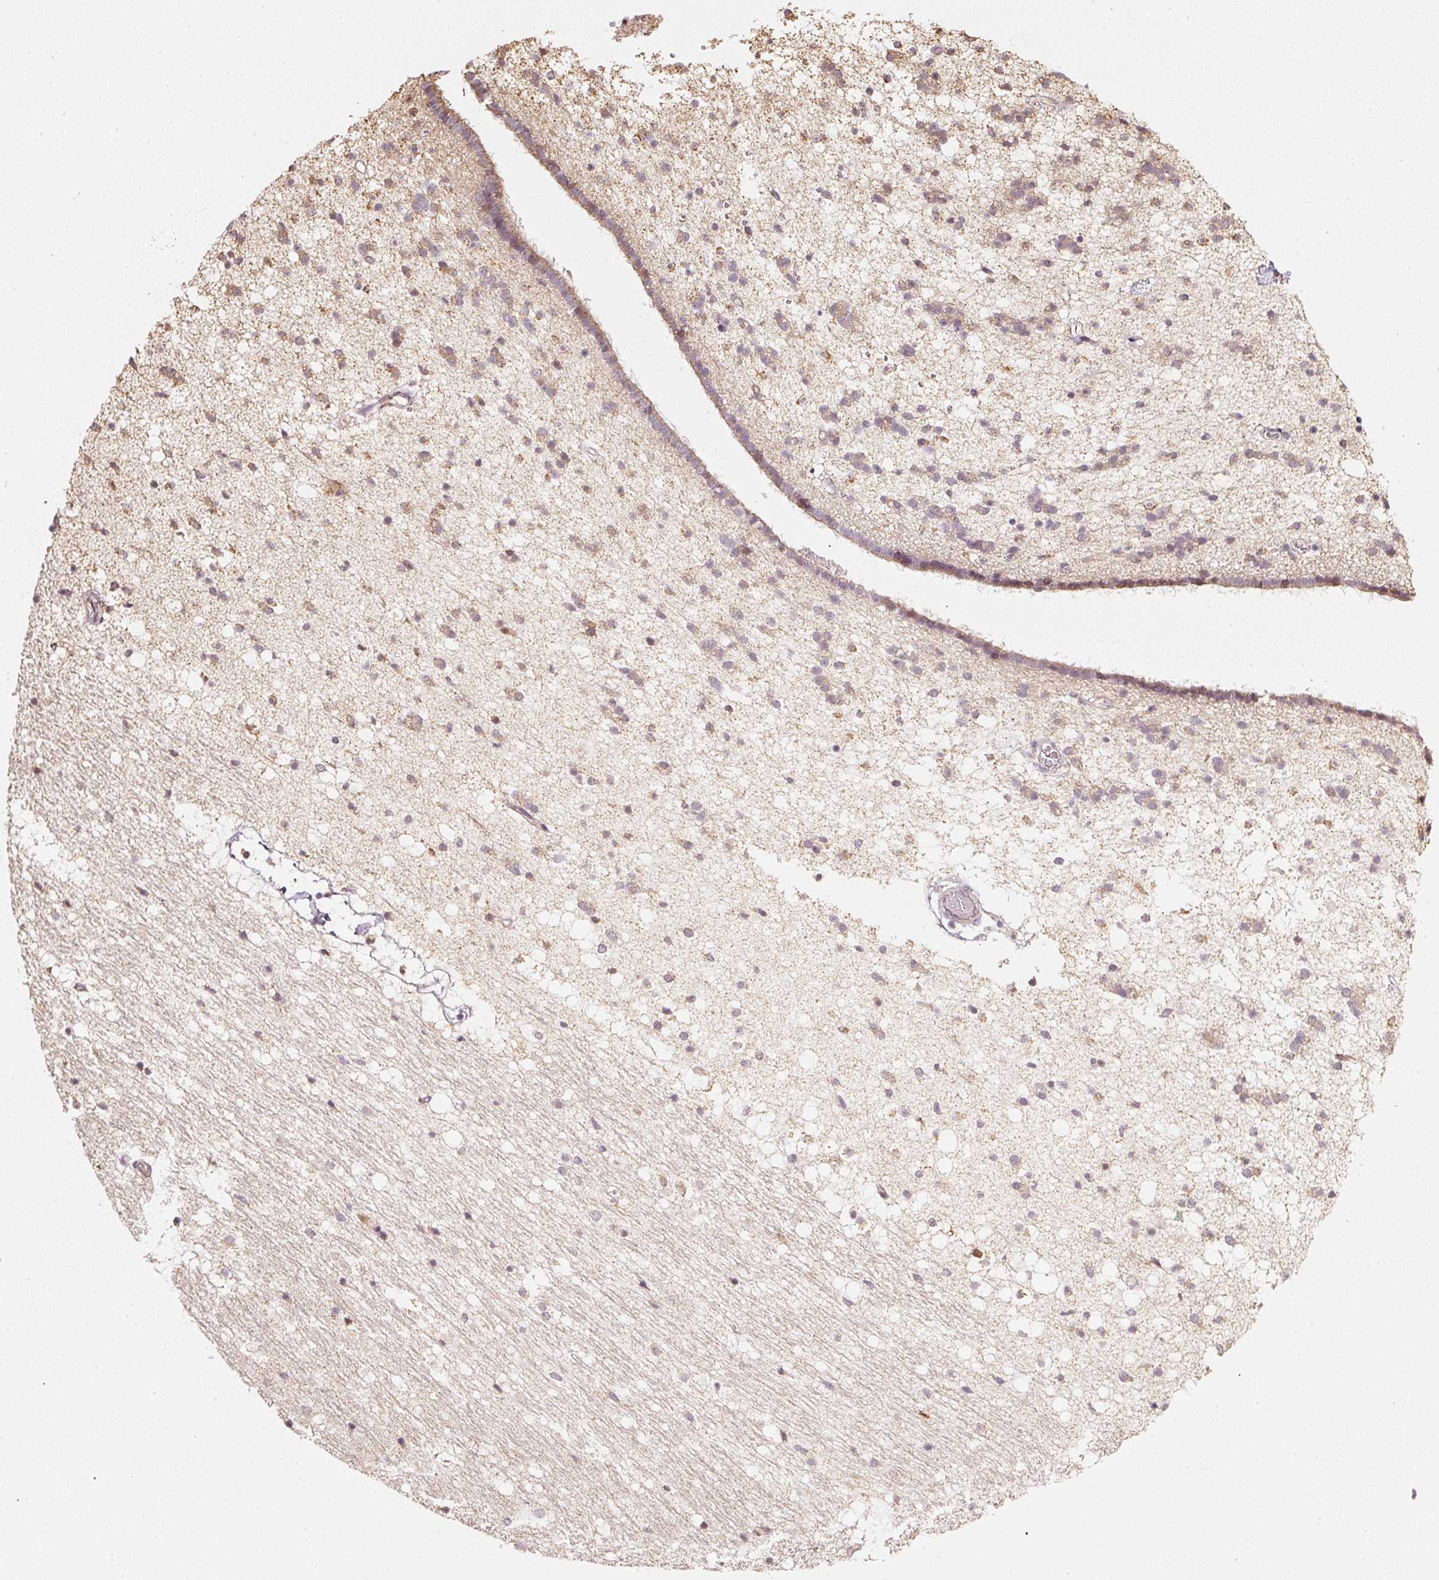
{"staining": {"intensity": "weak", "quantity": "25%-75%", "location": "cytoplasmic/membranous"}, "tissue": "caudate", "cell_type": "Glial cells", "image_type": "normal", "snomed": [{"axis": "morphology", "description": "Normal tissue, NOS"}, {"axis": "topography", "description": "Lateral ventricle wall"}], "caption": "Immunohistochemistry micrograph of normal human caudate stained for a protein (brown), which exhibits low levels of weak cytoplasmic/membranous staining in approximately 25%-75% of glial cells.", "gene": "RAB35", "patient": {"sex": "male", "age": 37}}